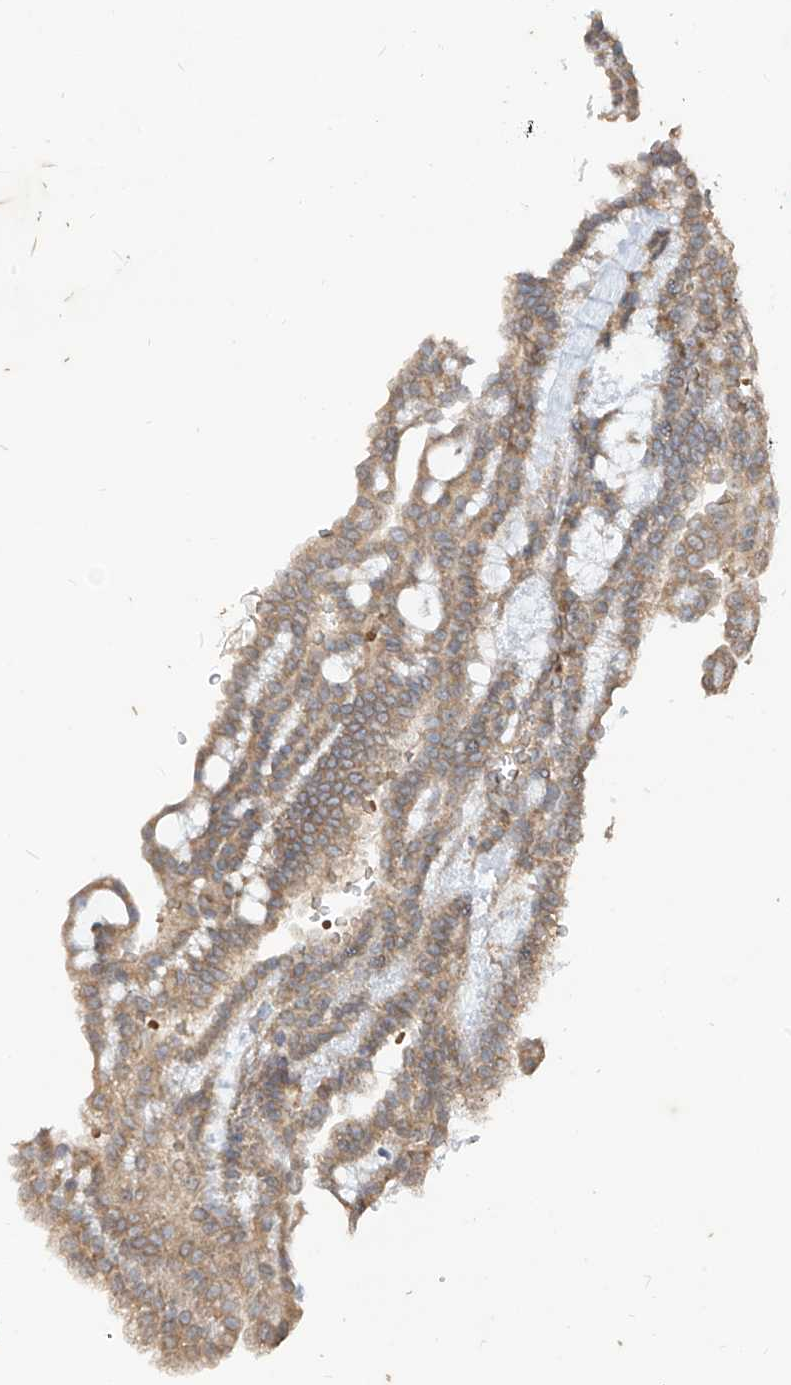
{"staining": {"intensity": "weak", "quantity": ">75%", "location": "cytoplasmic/membranous"}, "tissue": "renal cancer", "cell_type": "Tumor cells", "image_type": "cancer", "snomed": [{"axis": "morphology", "description": "Adenocarcinoma, NOS"}, {"axis": "topography", "description": "Kidney"}], "caption": "Immunohistochemistry staining of renal cancer (adenocarcinoma), which displays low levels of weak cytoplasmic/membranous positivity in about >75% of tumor cells indicating weak cytoplasmic/membranous protein staining. The staining was performed using DAB (3,3'-diaminobenzidine) (brown) for protein detection and nuclei were counterstained in hematoxylin (blue).", "gene": "MTUS2", "patient": {"sex": "male", "age": 63}}